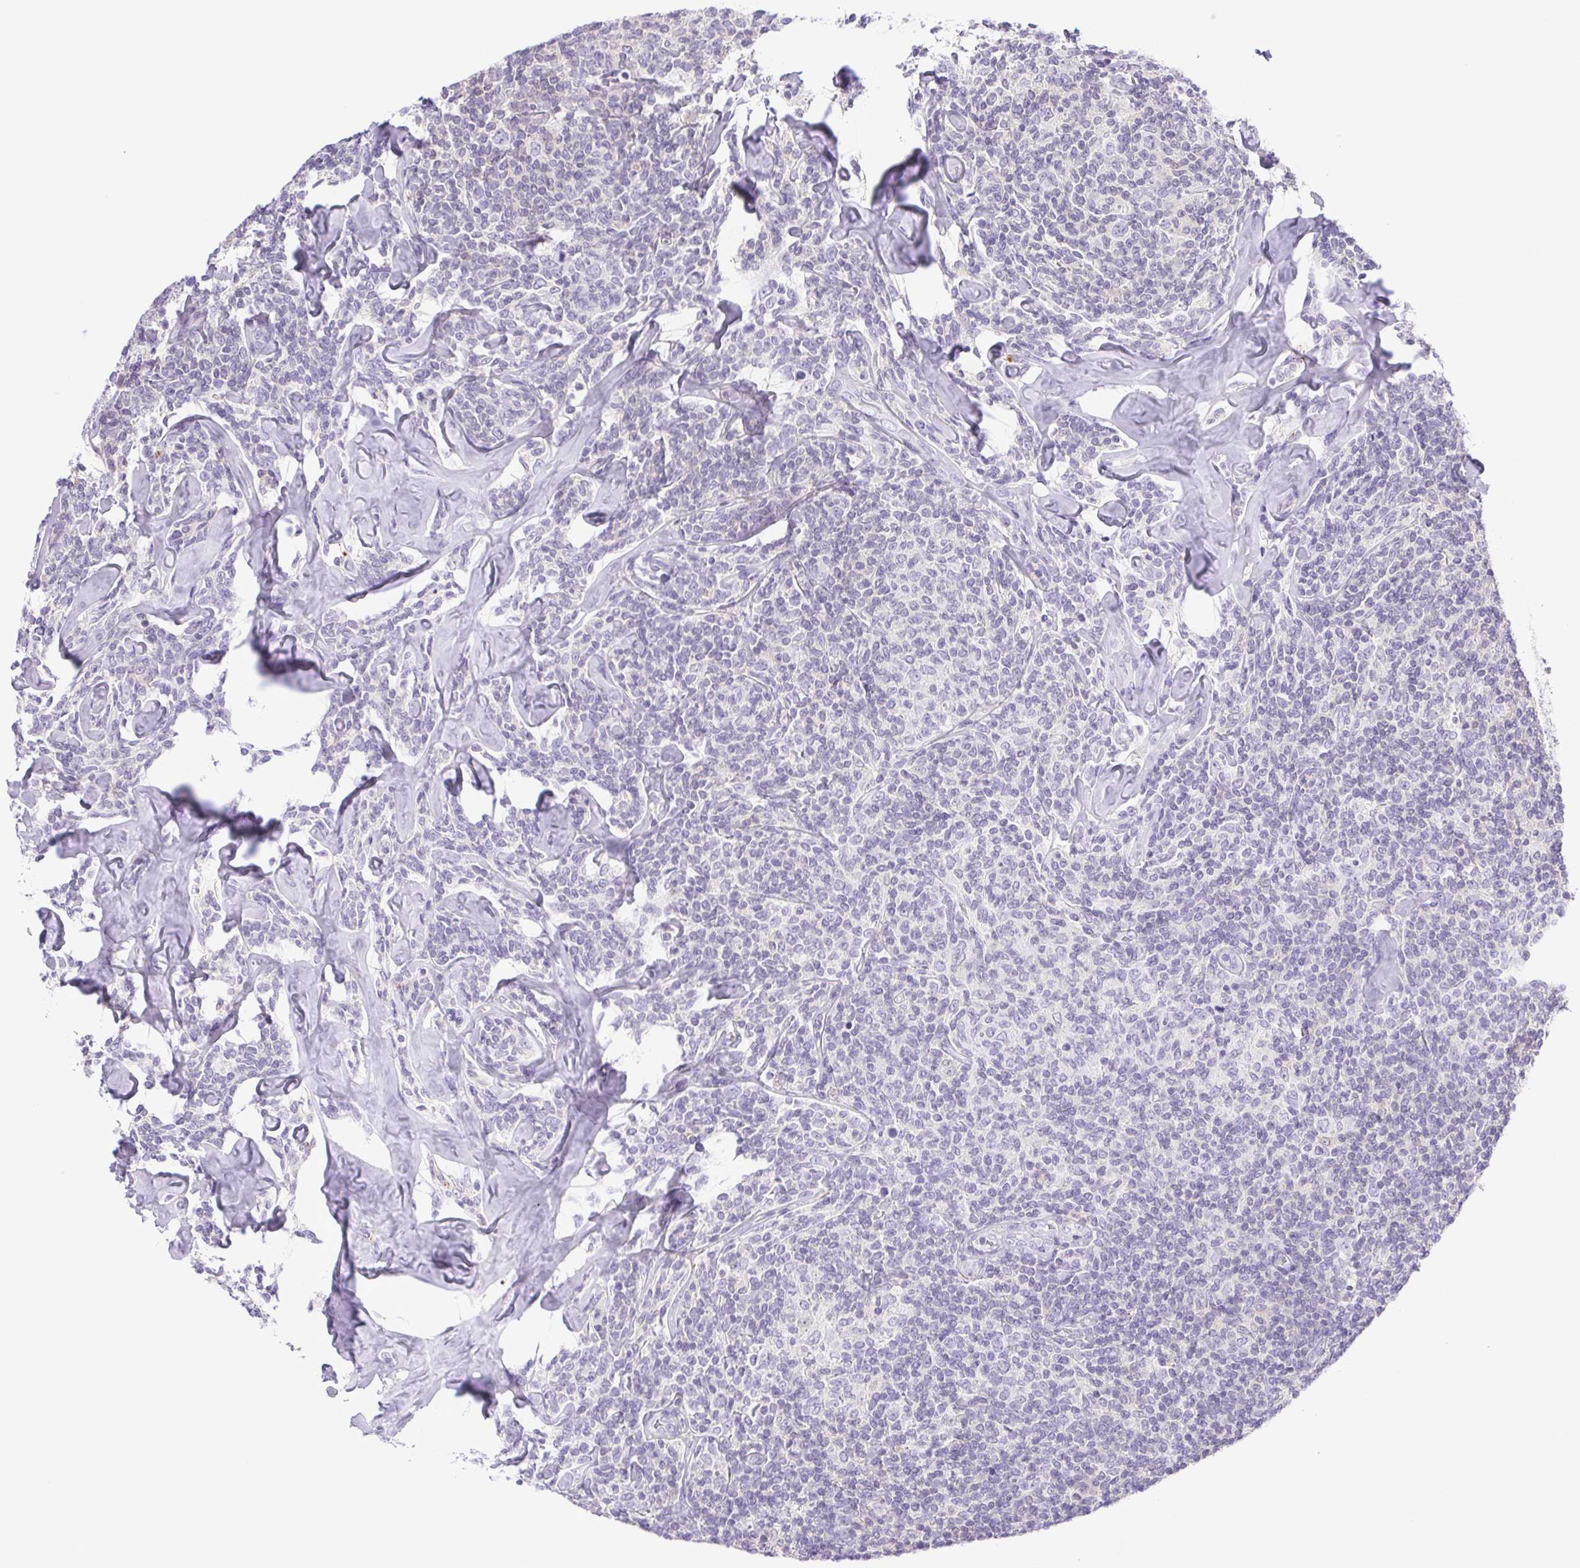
{"staining": {"intensity": "negative", "quantity": "none", "location": "none"}, "tissue": "lymphoma", "cell_type": "Tumor cells", "image_type": "cancer", "snomed": [{"axis": "morphology", "description": "Malignant lymphoma, non-Hodgkin's type, Low grade"}, {"axis": "topography", "description": "Lymph node"}], "caption": "Immunohistochemical staining of human lymphoma shows no significant positivity in tumor cells. The staining is performed using DAB (3,3'-diaminobenzidine) brown chromogen with nuclei counter-stained in using hematoxylin.", "gene": "SYNPR", "patient": {"sex": "female", "age": 56}}